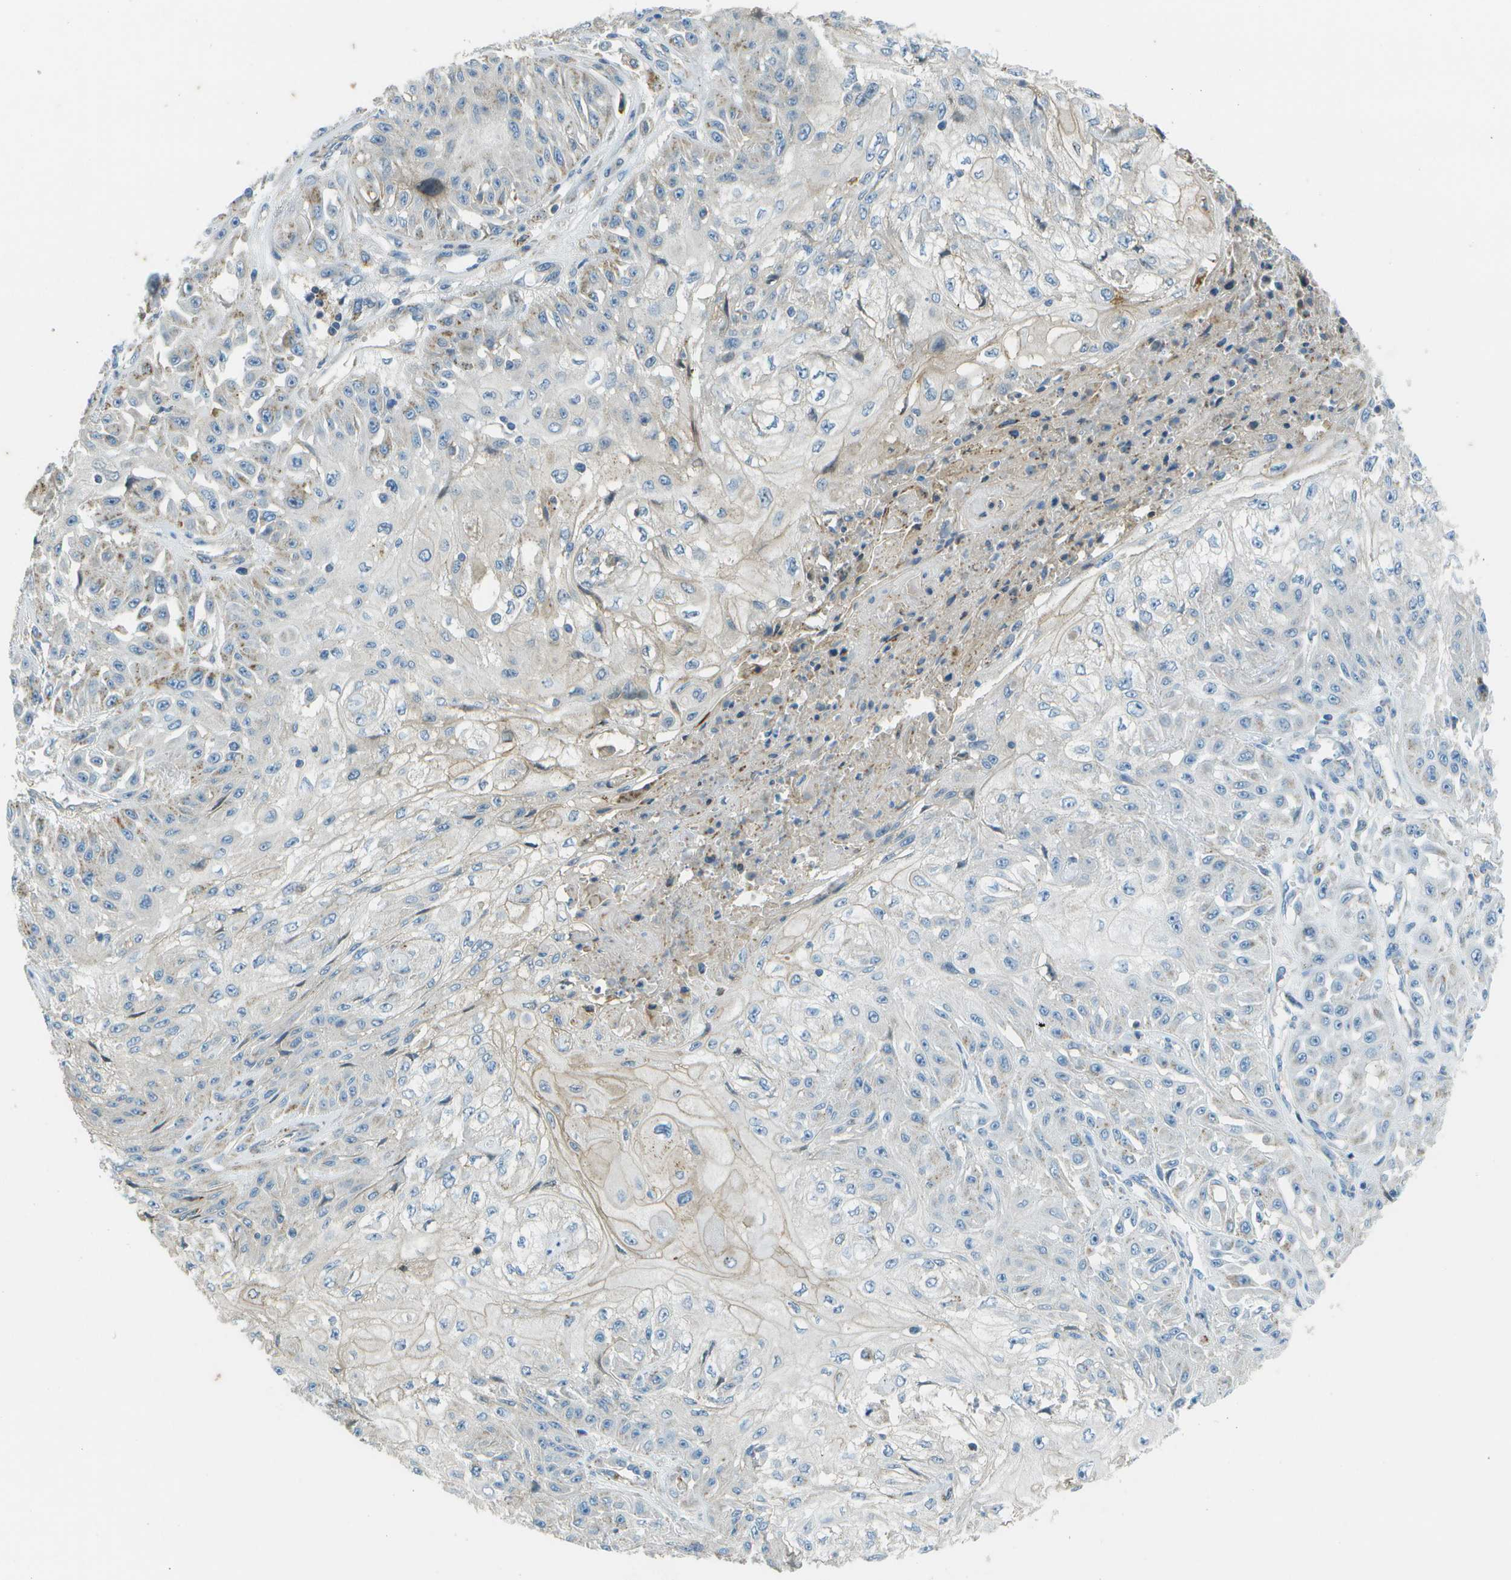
{"staining": {"intensity": "weak", "quantity": "<25%", "location": "cytoplasmic/membranous"}, "tissue": "skin cancer", "cell_type": "Tumor cells", "image_type": "cancer", "snomed": [{"axis": "morphology", "description": "Squamous cell carcinoma, NOS"}, {"axis": "morphology", "description": "Squamous cell carcinoma, metastatic, NOS"}, {"axis": "topography", "description": "Skin"}, {"axis": "topography", "description": "Lymph node"}], "caption": "Immunohistochemistry (IHC) micrograph of squamous cell carcinoma (skin) stained for a protein (brown), which displays no positivity in tumor cells.", "gene": "LRRC66", "patient": {"sex": "male", "age": 75}}